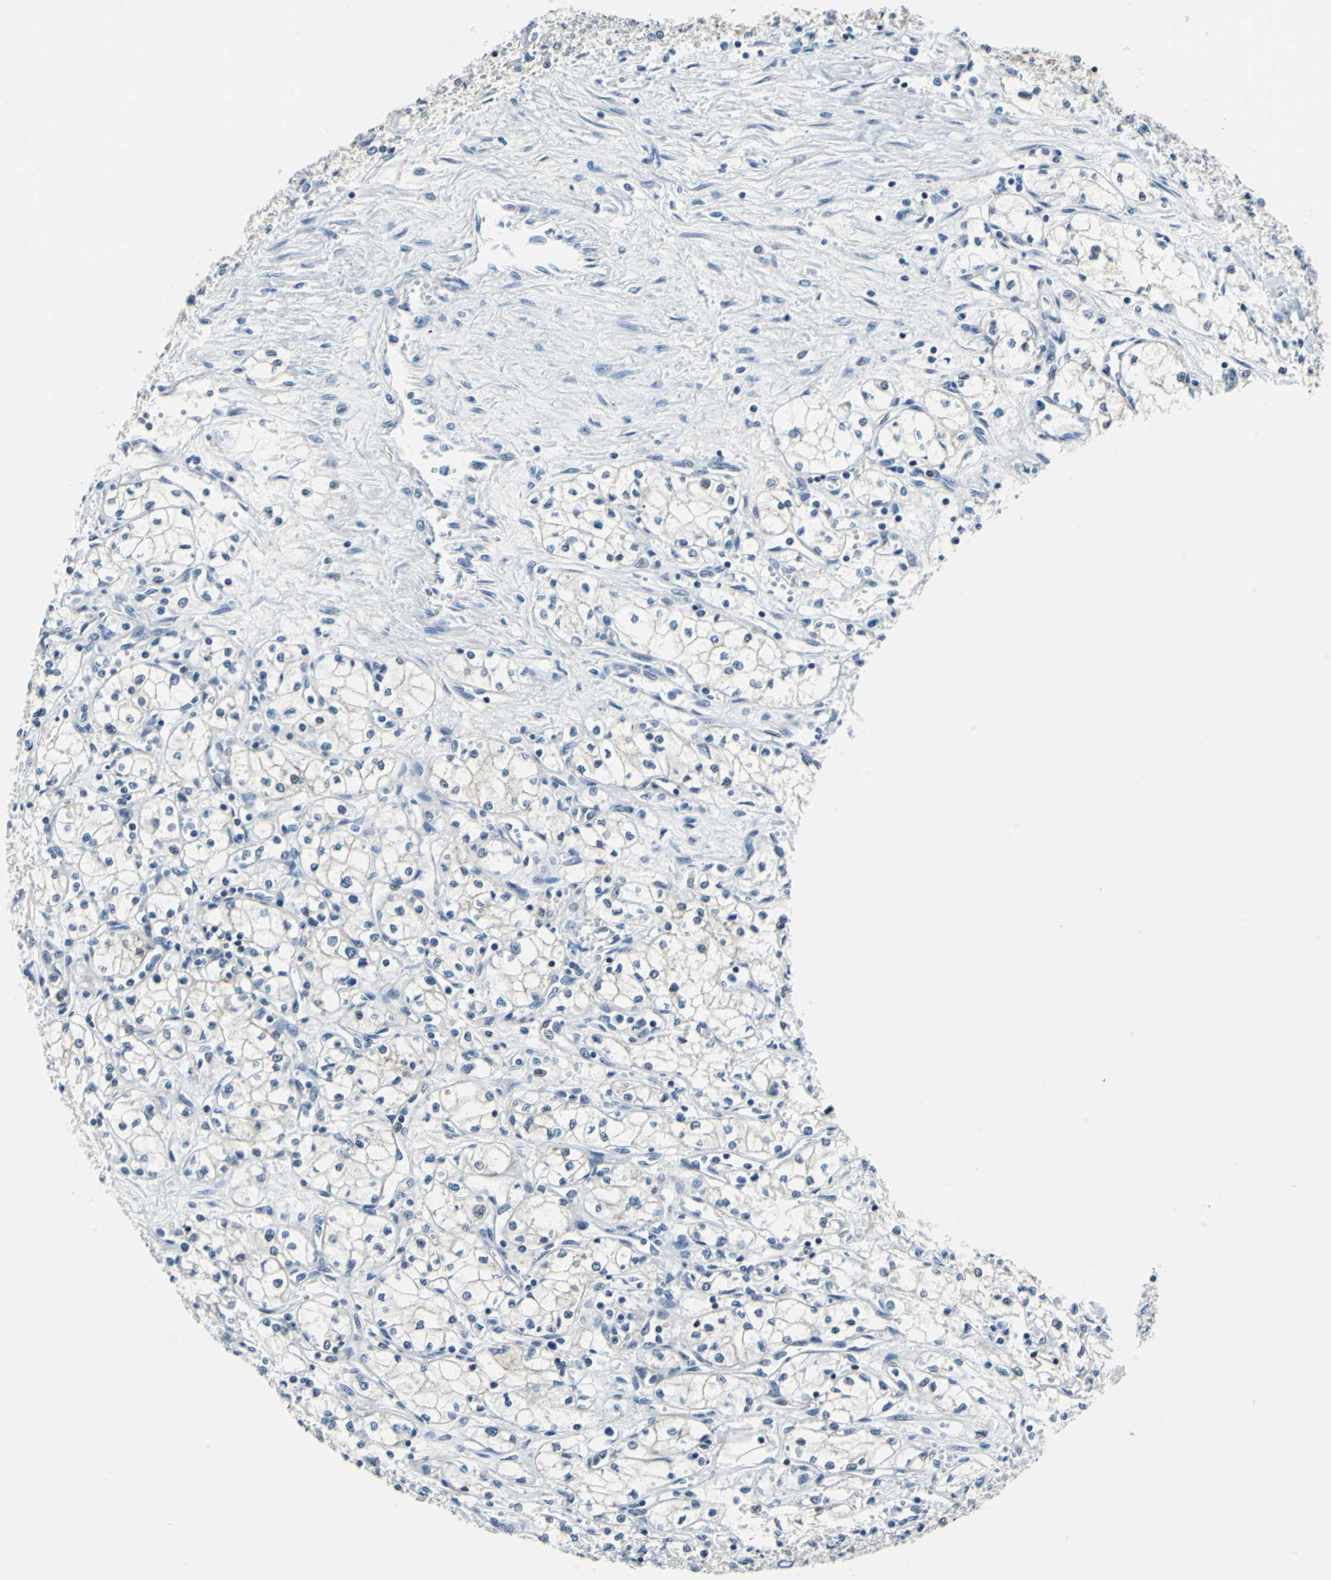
{"staining": {"intensity": "negative", "quantity": "none", "location": "none"}, "tissue": "renal cancer", "cell_type": "Tumor cells", "image_type": "cancer", "snomed": [{"axis": "morphology", "description": "Normal tissue, NOS"}, {"axis": "morphology", "description": "Adenocarcinoma, NOS"}, {"axis": "topography", "description": "Kidney"}], "caption": "Immunohistochemistry of renal cancer shows no positivity in tumor cells. (Stains: DAB immunohistochemistry with hematoxylin counter stain, Microscopy: brightfield microscopy at high magnification).", "gene": "HCFC2", "patient": {"sex": "male", "age": 59}}